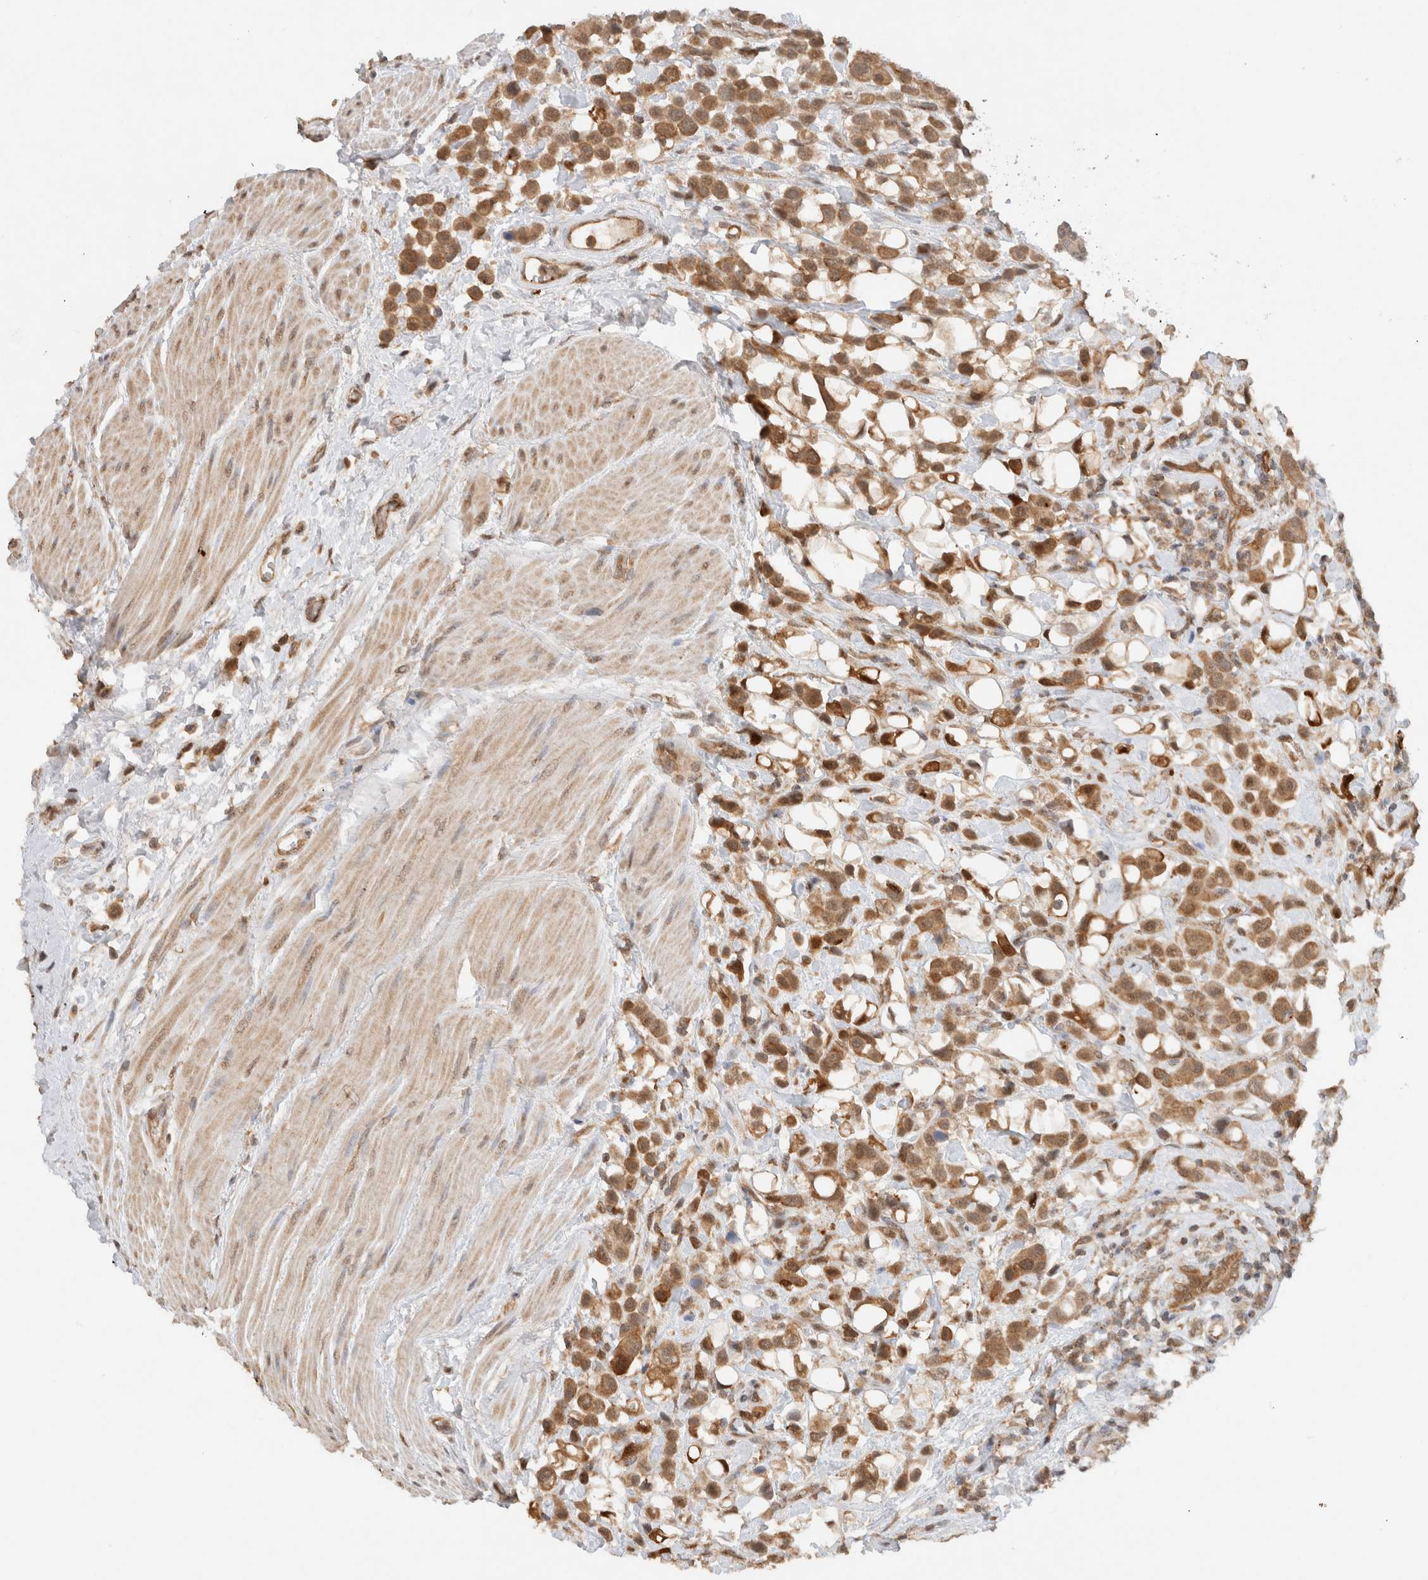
{"staining": {"intensity": "moderate", "quantity": ">75%", "location": "cytoplasmic/membranous,nuclear"}, "tissue": "urothelial cancer", "cell_type": "Tumor cells", "image_type": "cancer", "snomed": [{"axis": "morphology", "description": "Urothelial carcinoma, High grade"}, {"axis": "topography", "description": "Urinary bladder"}], "caption": "IHC (DAB) staining of human urothelial carcinoma (high-grade) displays moderate cytoplasmic/membranous and nuclear protein positivity in approximately >75% of tumor cells.", "gene": "CA13", "patient": {"sex": "male", "age": 50}}